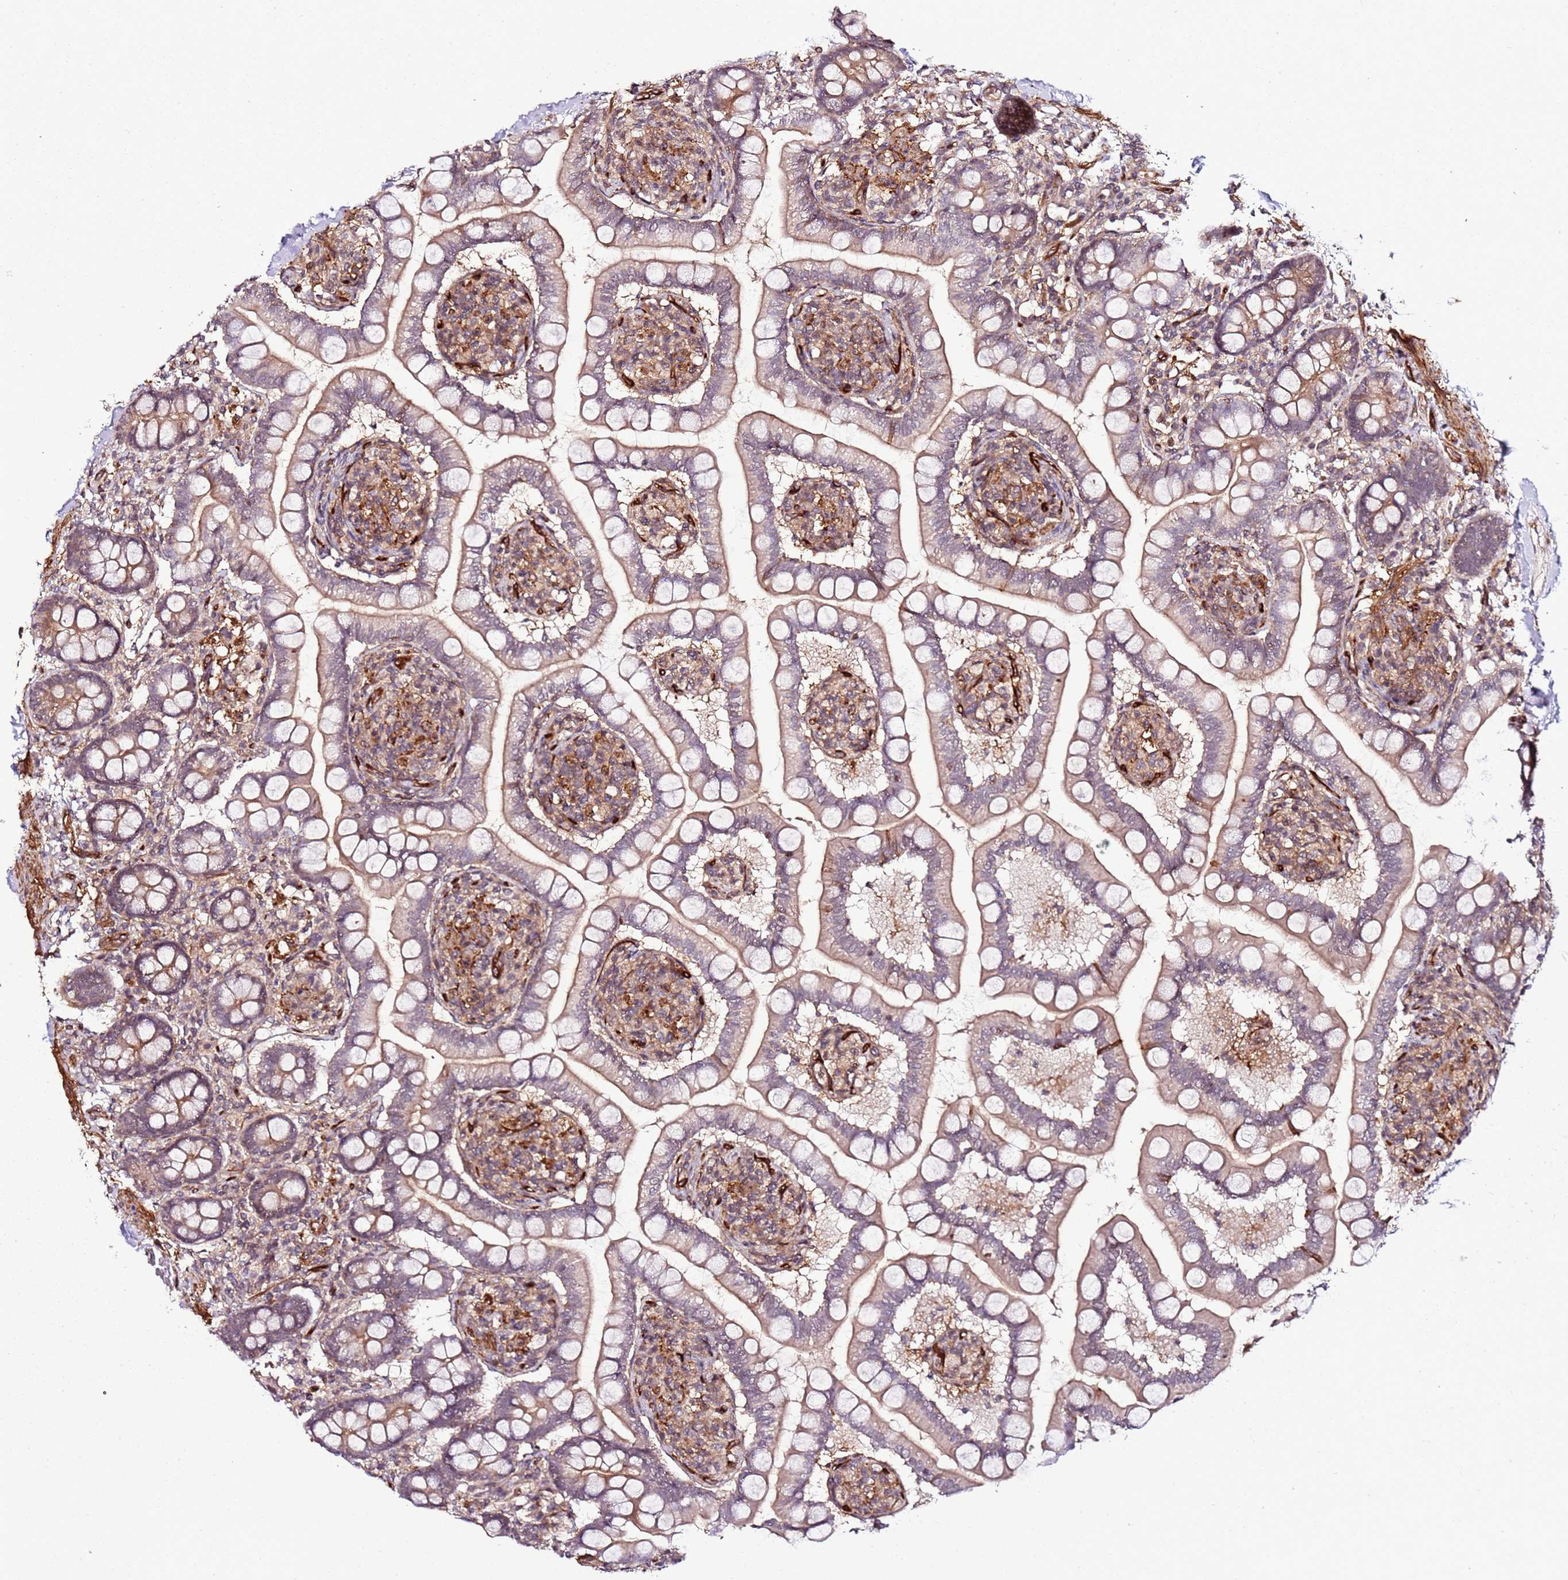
{"staining": {"intensity": "weak", "quantity": "25%-75%", "location": "cytoplasmic/membranous"}, "tissue": "small intestine", "cell_type": "Glandular cells", "image_type": "normal", "snomed": [{"axis": "morphology", "description": "Normal tissue, NOS"}, {"axis": "topography", "description": "Small intestine"}], "caption": "Small intestine stained with a brown dye shows weak cytoplasmic/membranous positive expression in approximately 25%-75% of glandular cells.", "gene": "CCNYL1", "patient": {"sex": "female", "age": 64}}